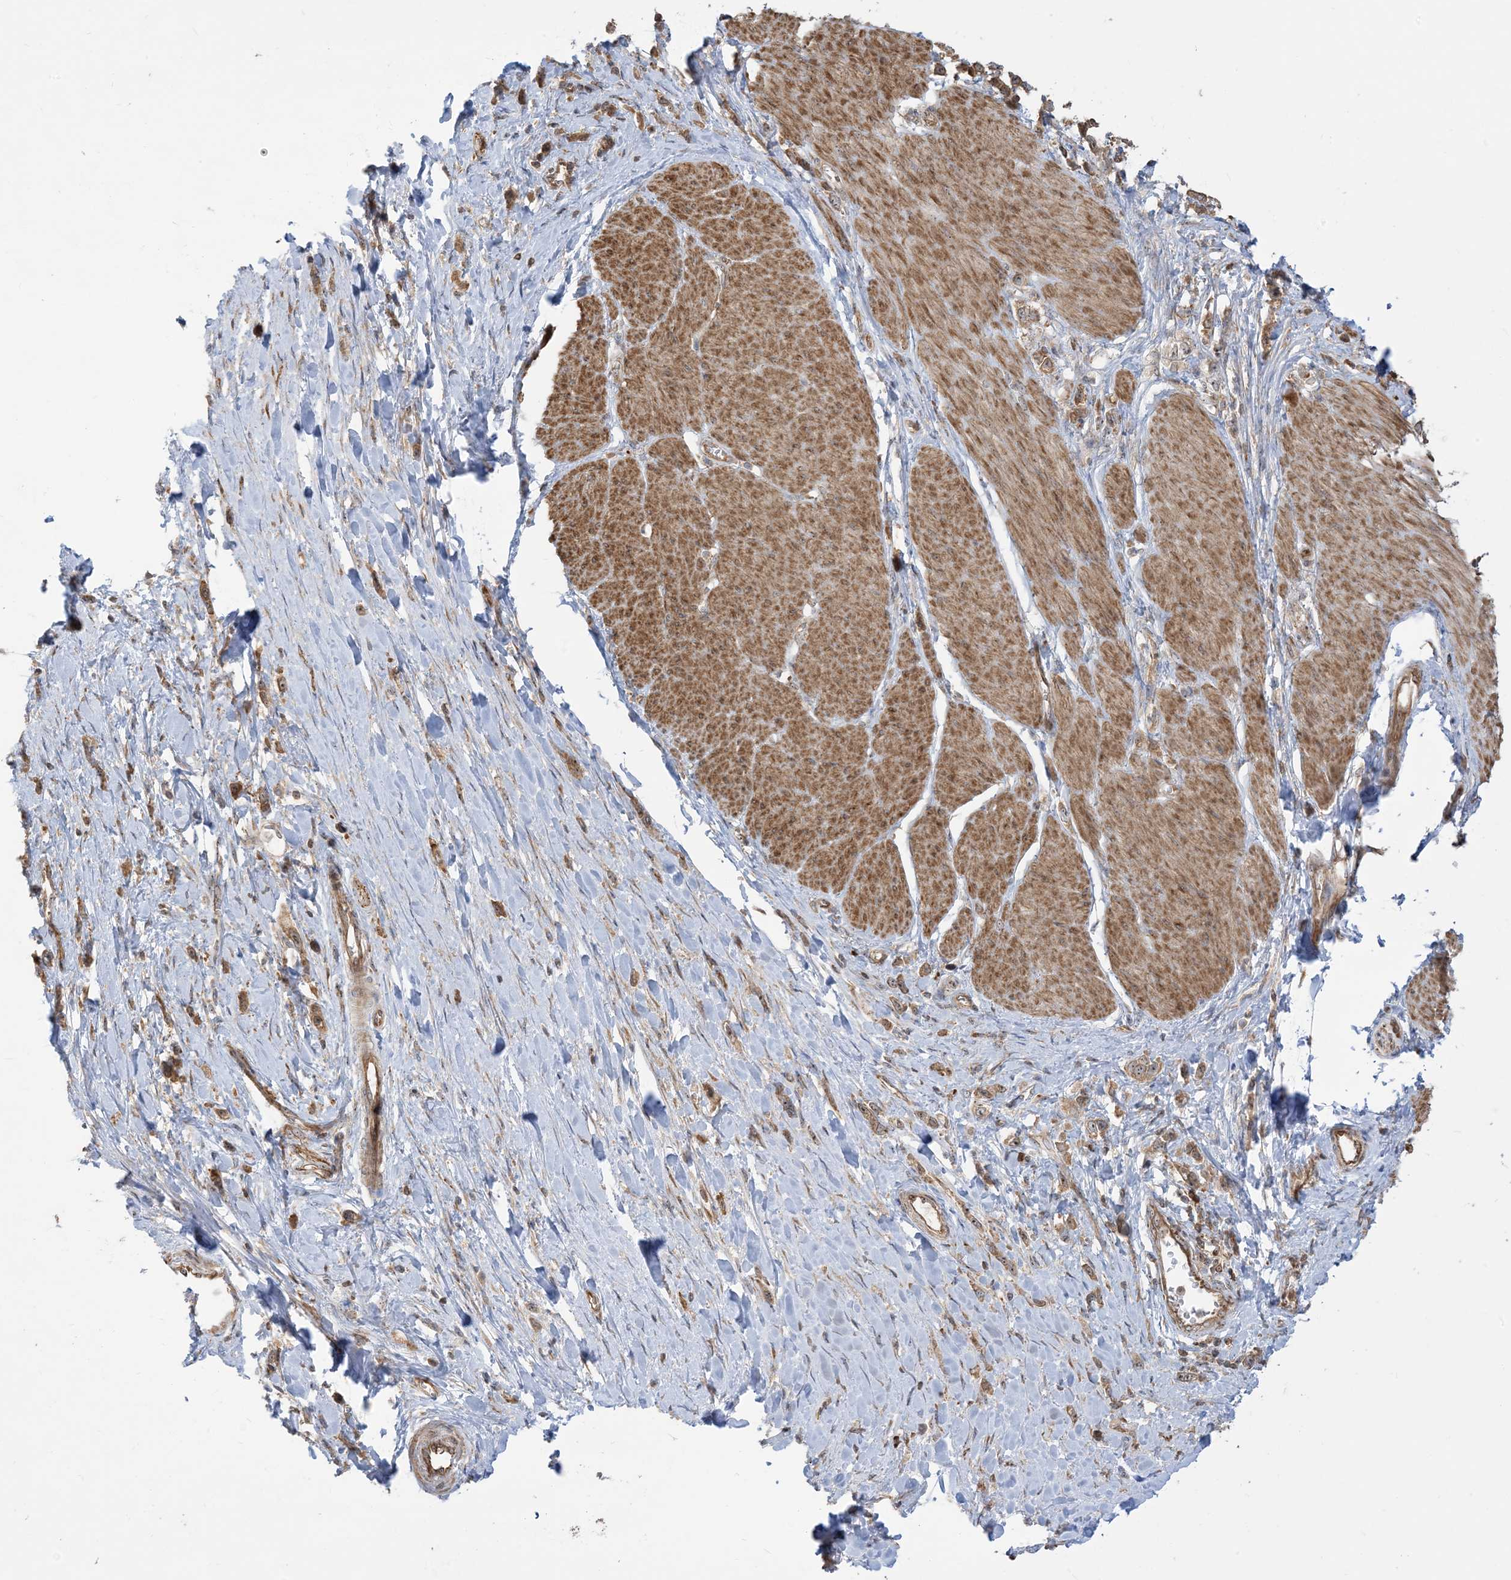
{"staining": {"intensity": "moderate", "quantity": ">75%", "location": "cytoplasmic/membranous,nuclear"}, "tissue": "stomach cancer", "cell_type": "Tumor cells", "image_type": "cancer", "snomed": [{"axis": "morphology", "description": "Adenocarcinoma, NOS"}, {"axis": "topography", "description": "Stomach"}], "caption": "Protein expression analysis of human stomach adenocarcinoma reveals moderate cytoplasmic/membranous and nuclear expression in approximately >75% of tumor cells. (Stains: DAB (3,3'-diaminobenzidine) in brown, nuclei in blue, Microscopy: brightfield microscopy at high magnification).", "gene": "SRP72", "patient": {"sex": "female", "age": 65}}